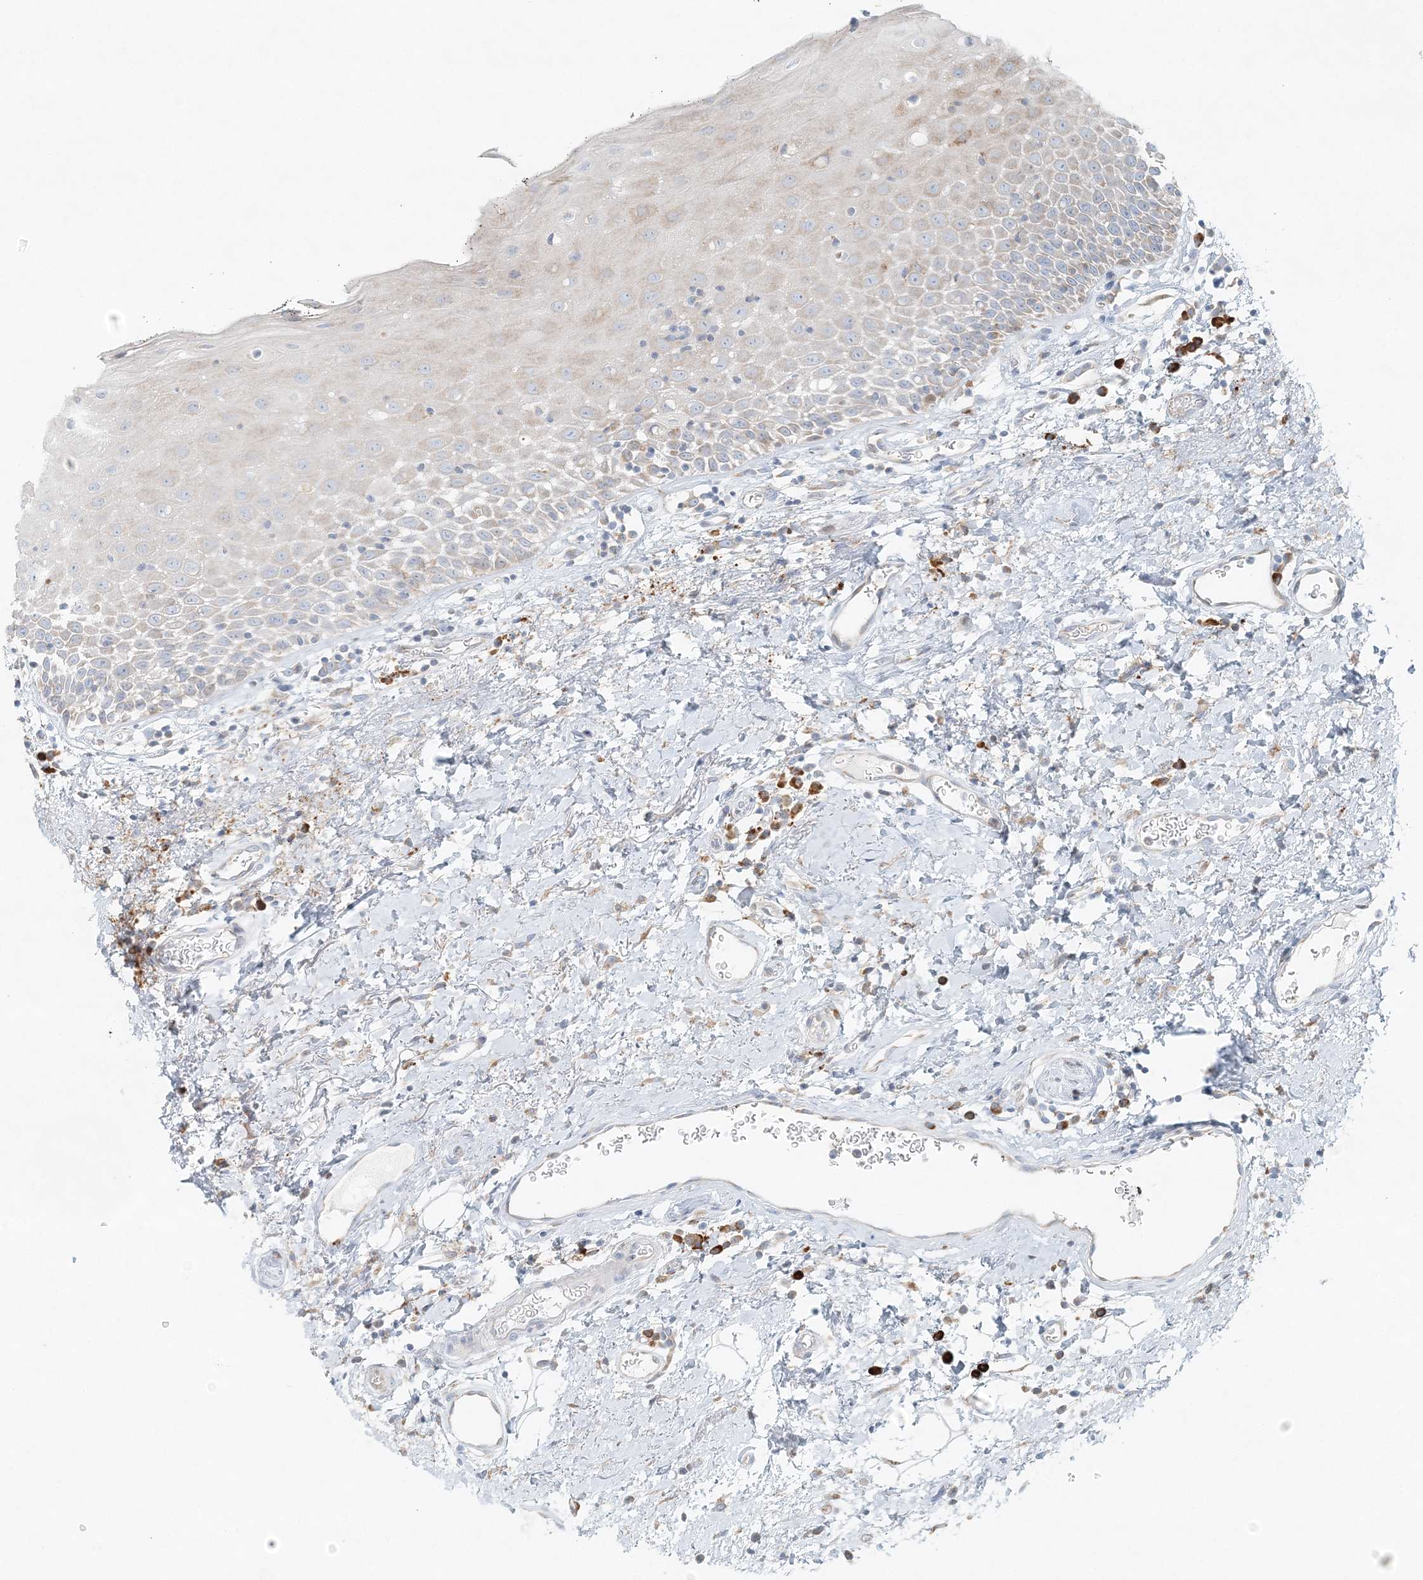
{"staining": {"intensity": "negative", "quantity": "none", "location": "none"}, "tissue": "oral mucosa", "cell_type": "Squamous epithelial cells", "image_type": "normal", "snomed": [{"axis": "morphology", "description": "Normal tissue, NOS"}, {"axis": "topography", "description": "Oral tissue"}], "caption": "This is an IHC micrograph of unremarkable human oral mucosa. There is no expression in squamous epithelial cells.", "gene": "STK11IP", "patient": {"sex": "male", "age": 74}}